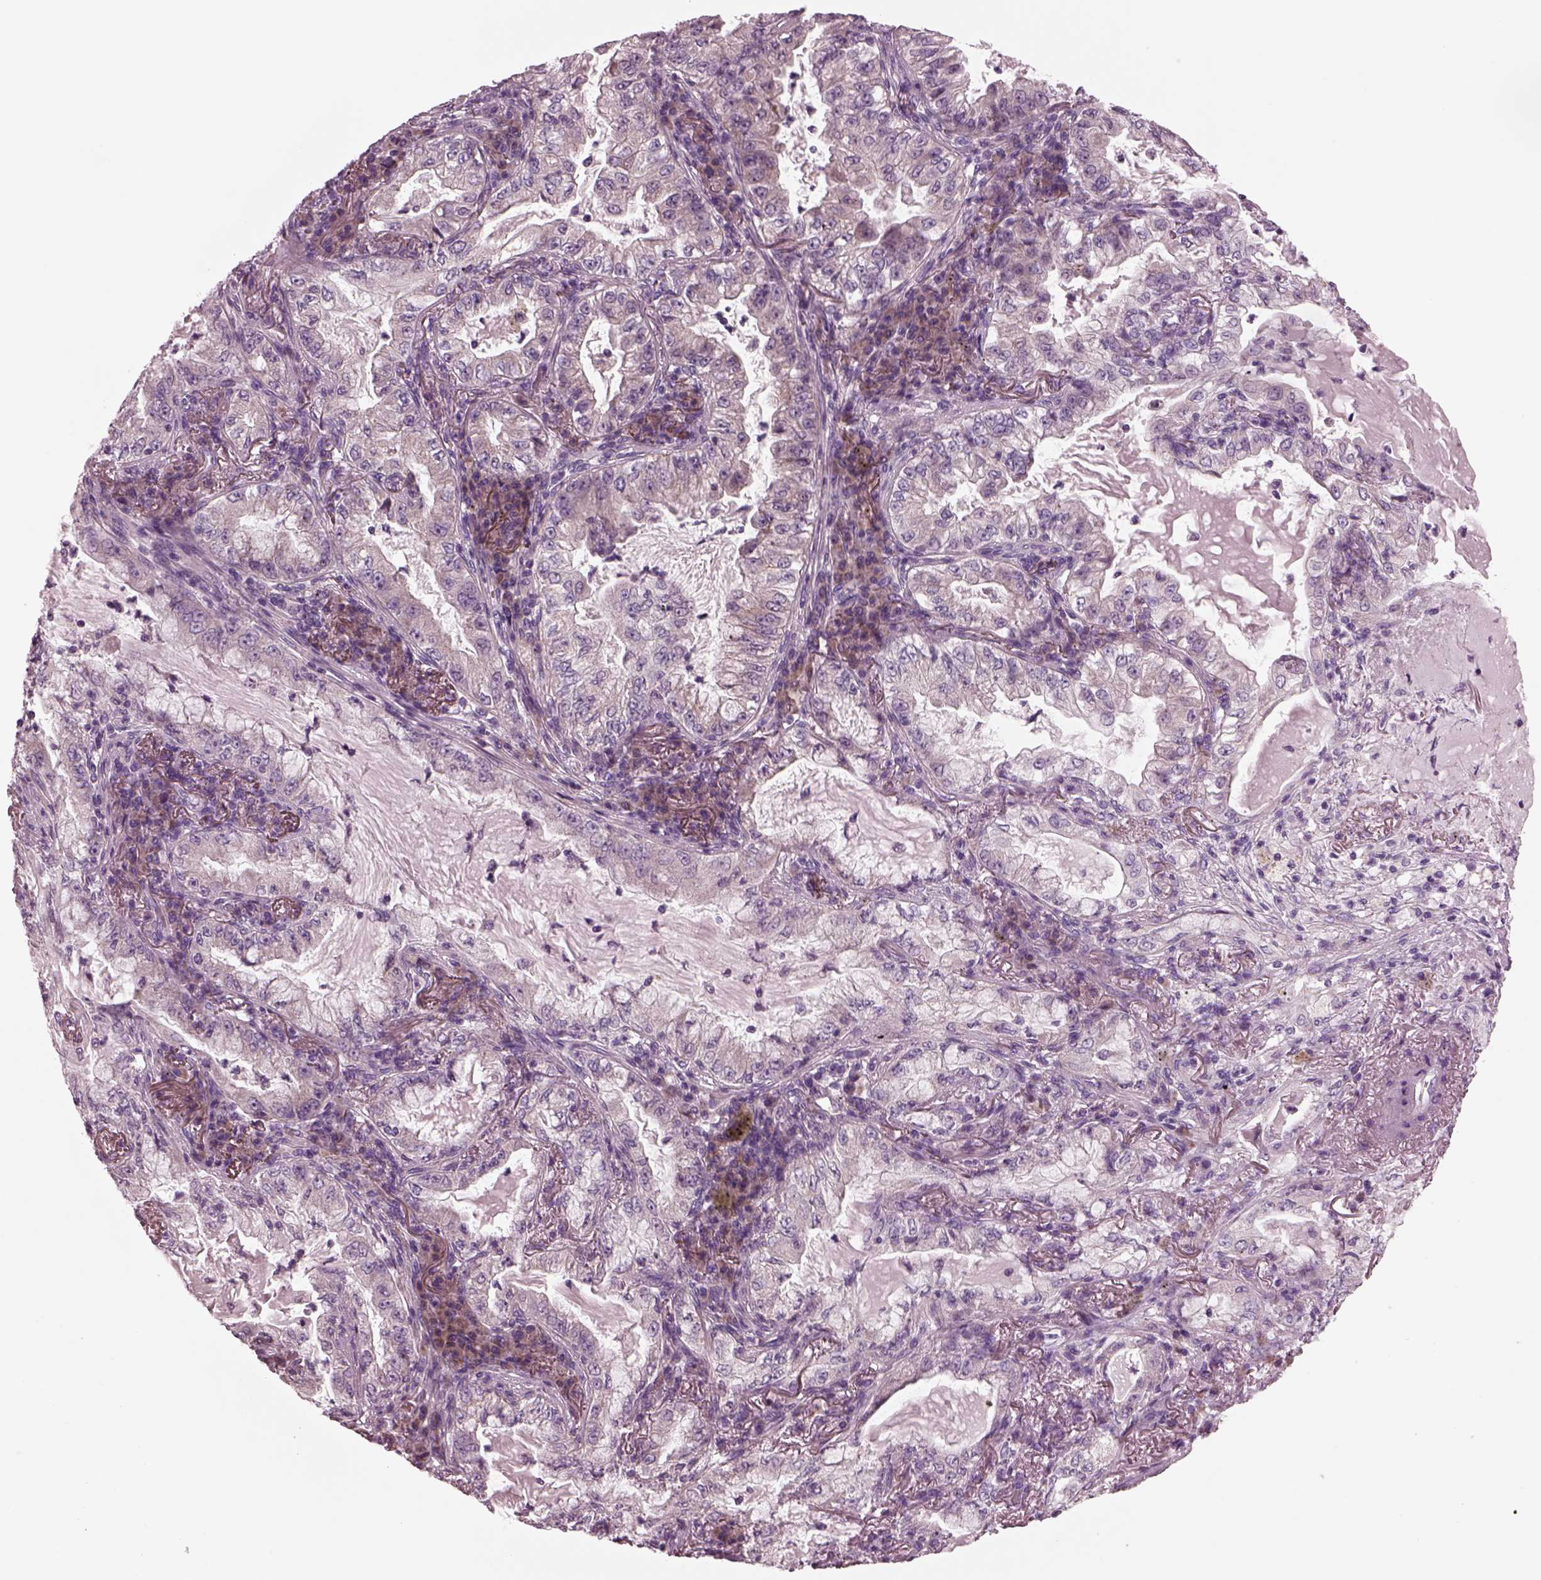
{"staining": {"intensity": "negative", "quantity": "none", "location": "none"}, "tissue": "lung cancer", "cell_type": "Tumor cells", "image_type": "cancer", "snomed": [{"axis": "morphology", "description": "Adenocarcinoma, NOS"}, {"axis": "topography", "description": "Lung"}], "caption": "Immunohistochemistry photomicrograph of neoplastic tissue: human lung cancer (adenocarcinoma) stained with DAB (3,3'-diaminobenzidine) shows no significant protein staining in tumor cells. Nuclei are stained in blue.", "gene": "AP4M1", "patient": {"sex": "female", "age": 73}}